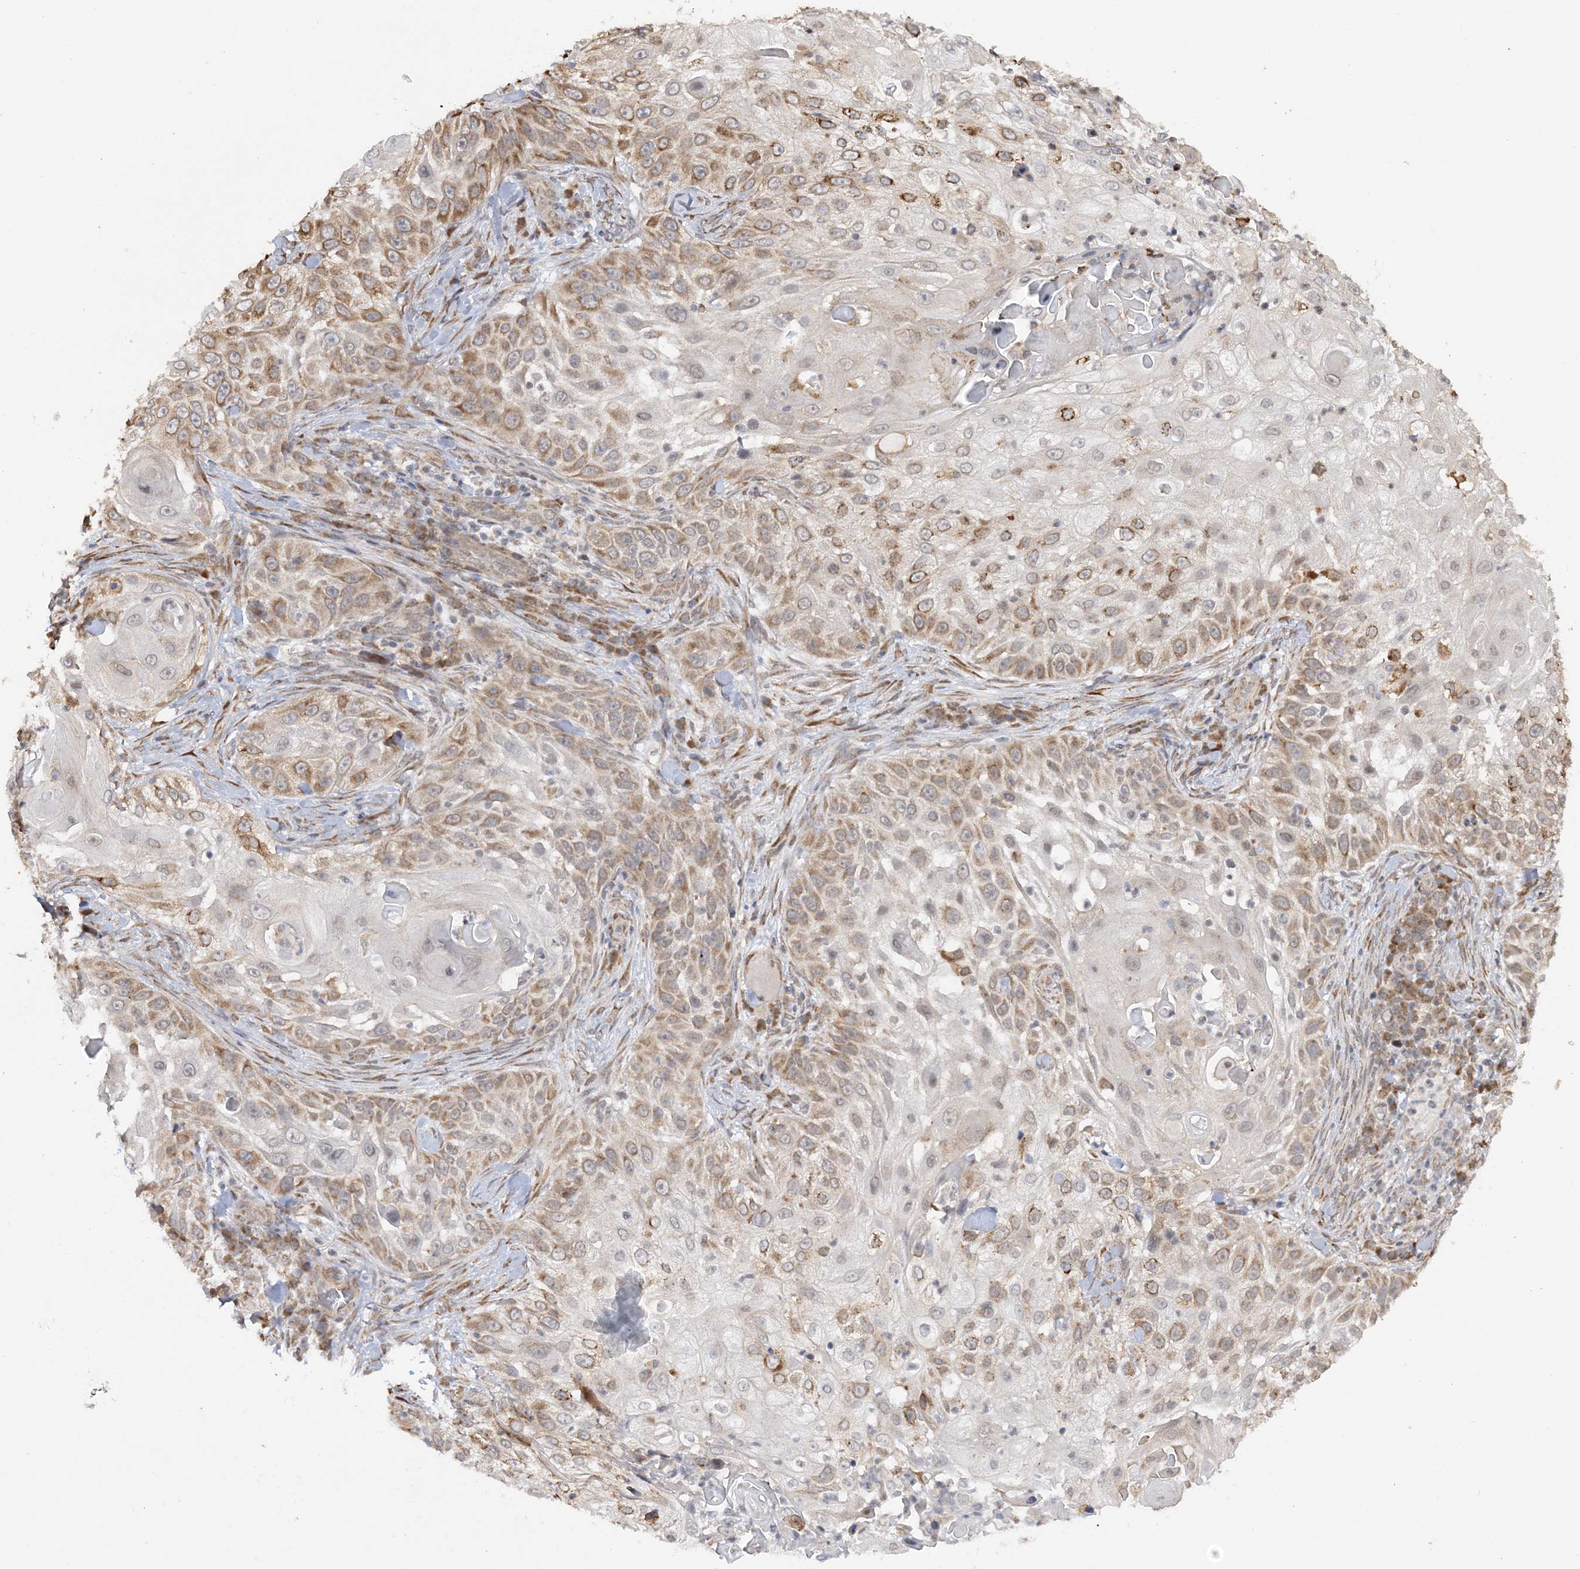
{"staining": {"intensity": "moderate", "quantity": ">75%", "location": "cytoplasmic/membranous"}, "tissue": "skin cancer", "cell_type": "Tumor cells", "image_type": "cancer", "snomed": [{"axis": "morphology", "description": "Squamous cell carcinoma, NOS"}, {"axis": "topography", "description": "Skin"}], "caption": "Approximately >75% of tumor cells in skin cancer exhibit moderate cytoplasmic/membranous protein staining as visualized by brown immunohistochemical staining.", "gene": "MRPL47", "patient": {"sex": "female", "age": 44}}